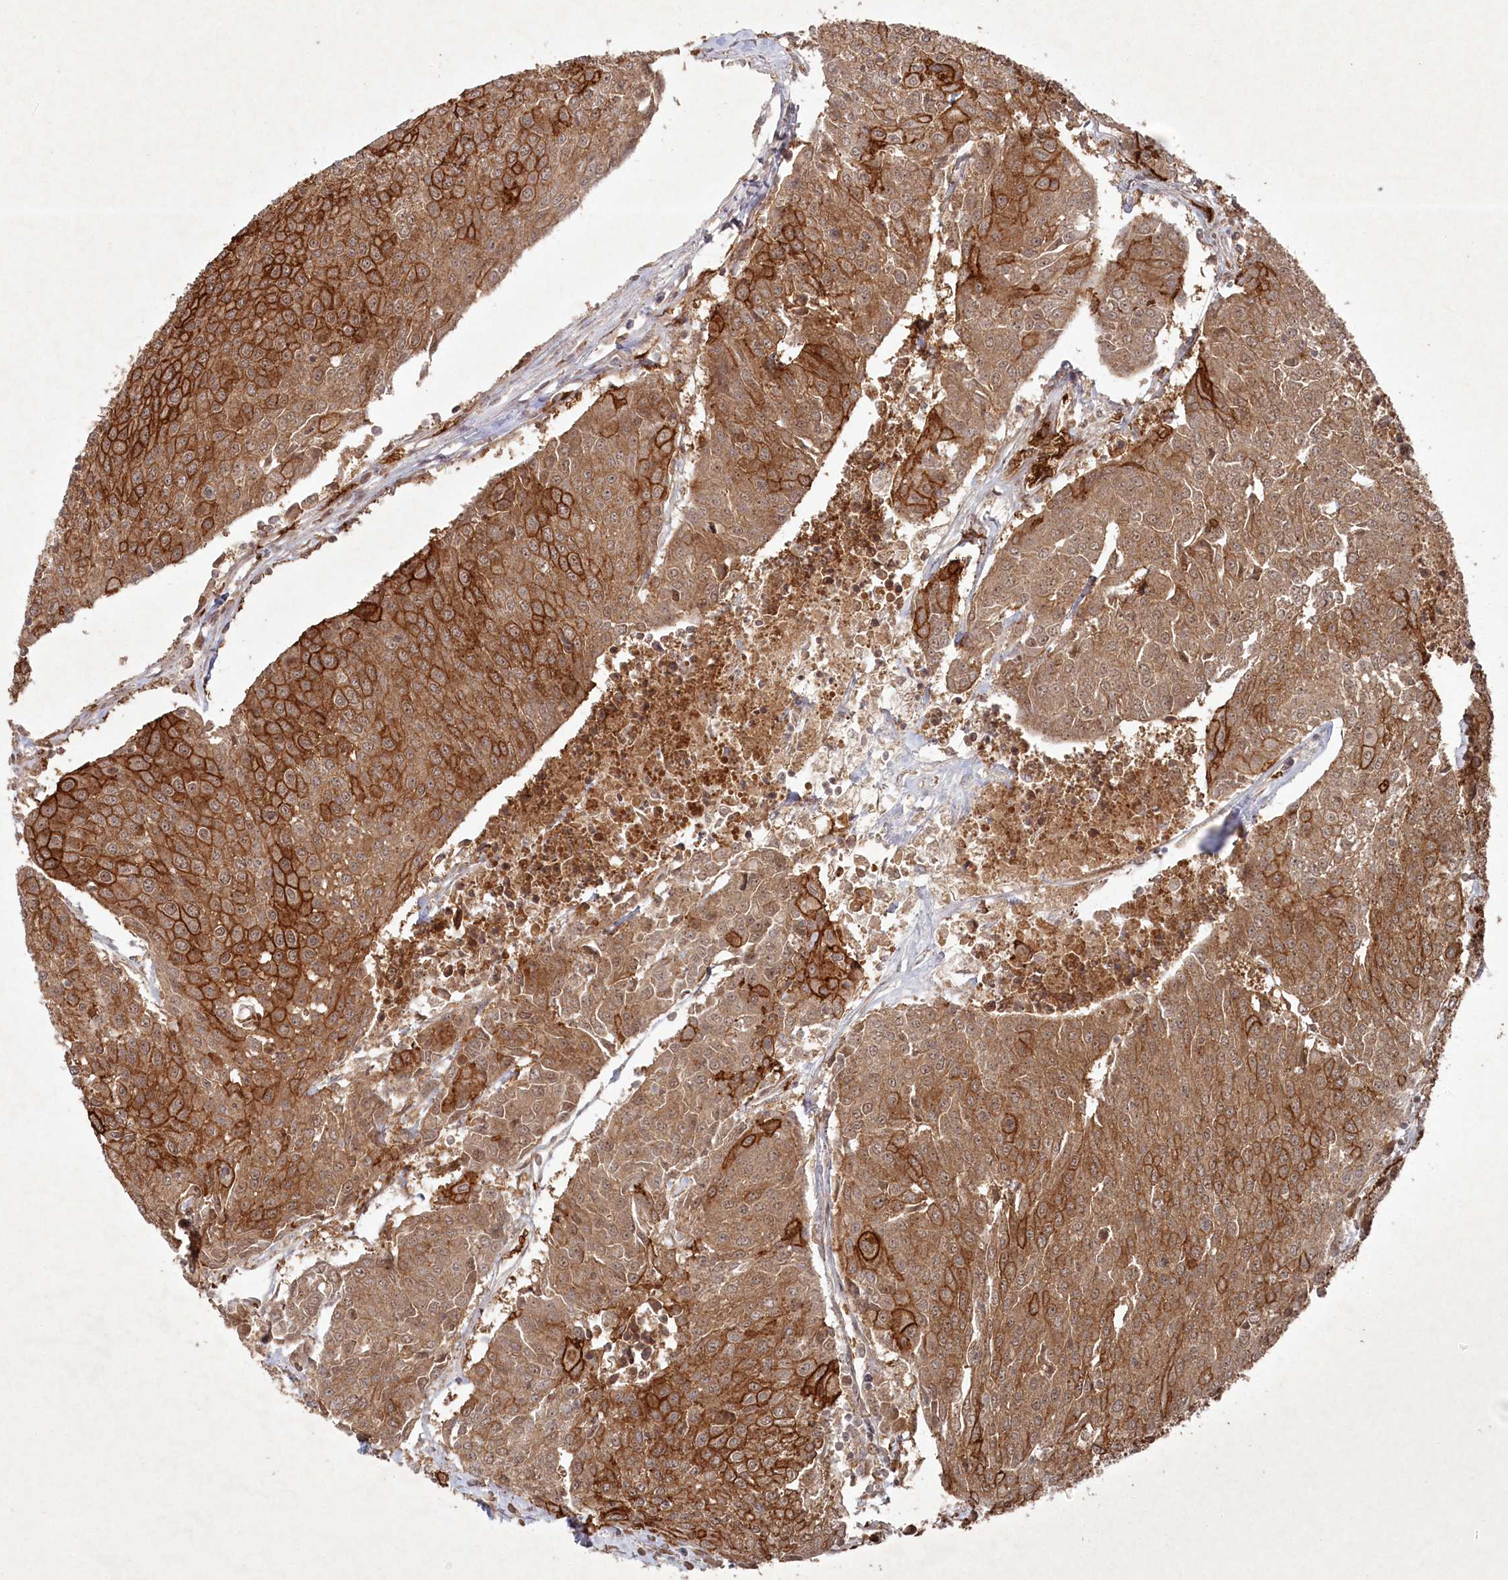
{"staining": {"intensity": "strong", "quantity": ">75%", "location": "cytoplasmic/membranous"}, "tissue": "urothelial cancer", "cell_type": "Tumor cells", "image_type": "cancer", "snomed": [{"axis": "morphology", "description": "Urothelial carcinoma, High grade"}, {"axis": "topography", "description": "Urinary bladder"}], "caption": "A high amount of strong cytoplasmic/membranous expression is identified in about >75% of tumor cells in urothelial carcinoma (high-grade) tissue.", "gene": "FBXL17", "patient": {"sex": "female", "age": 85}}